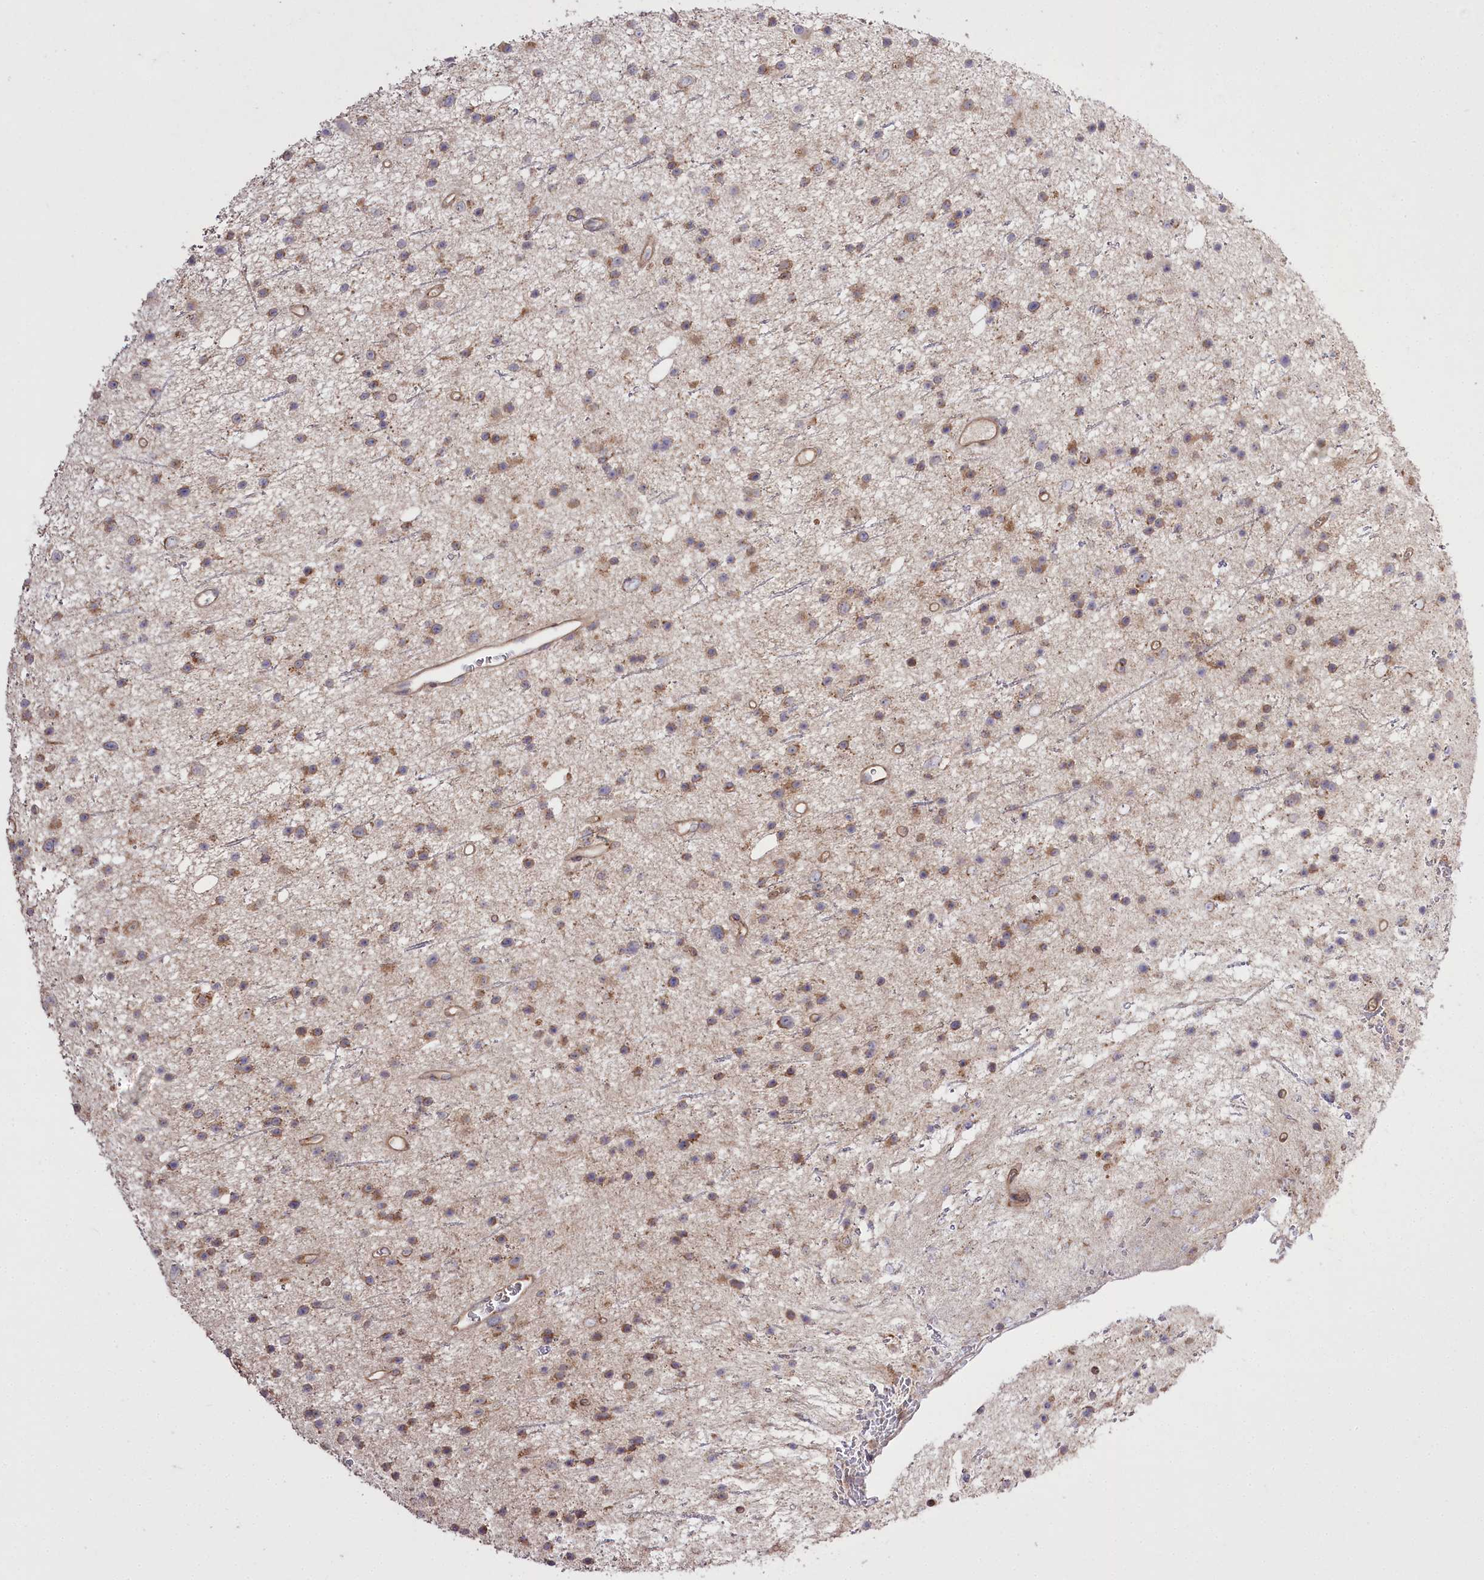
{"staining": {"intensity": "moderate", "quantity": "25%-75%", "location": "cytoplasmic/membranous"}, "tissue": "glioma", "cell_type": "Tumor cells", "image_type": "cancer", "snomed": [{"axis": "morphology", "description": "Glioma, malignant, Low grade"}, {"axis": "topography", "description": "Cerebral cortex"}], "caption": "Human malignant glioma (low-grade) stained with a brown dye reveals moderate cytoplasmic/membranous positive positivity in approximately 25%-75% of tumor cells.", "gene": "PRSS53", "patient": {"sex": "female", "age": 39}}